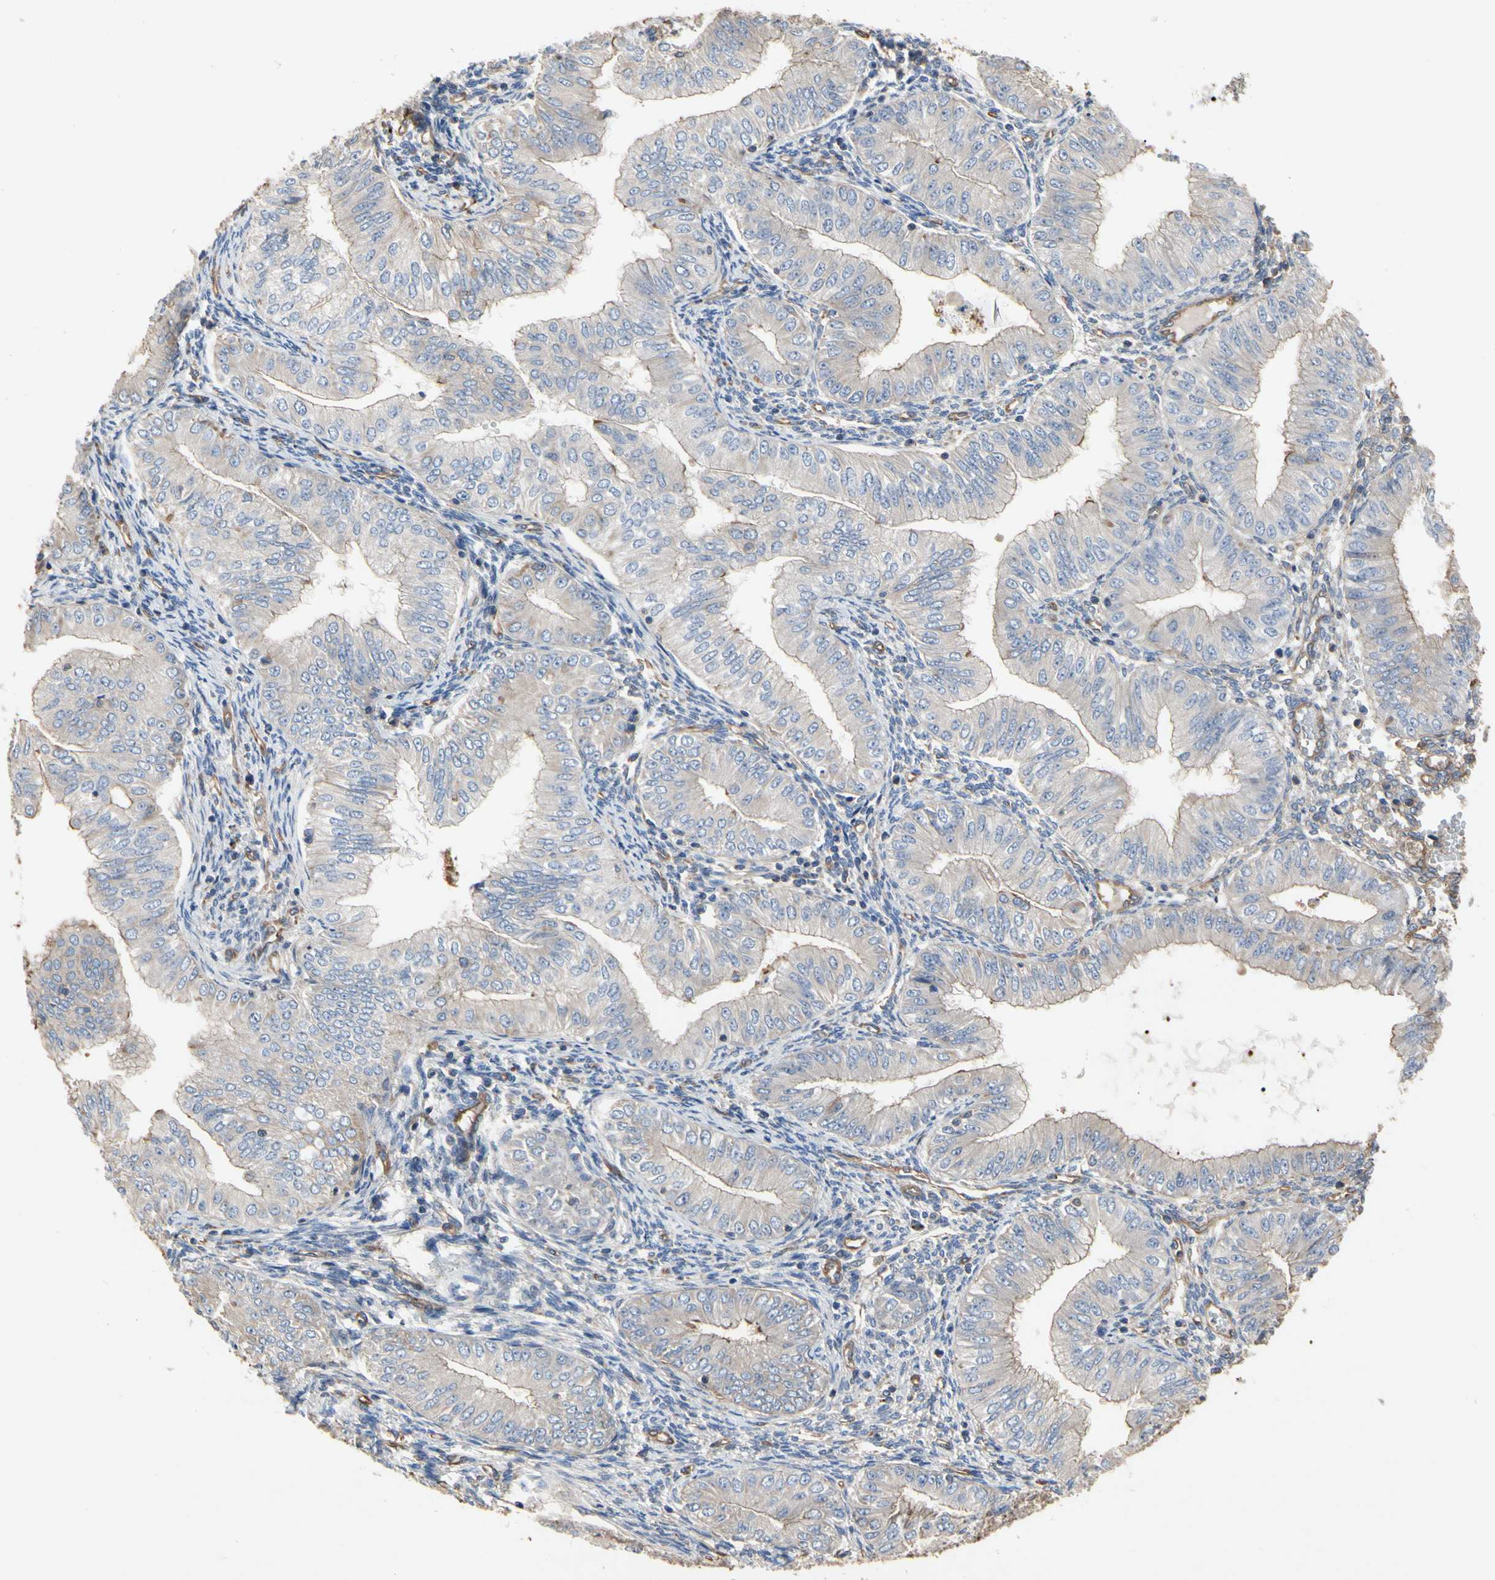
{"staining": {"intensity": "moderate", "quantity": "25%-75%", "location": "cytoplasmic/membranous"}, "tissue": "endometrial cancer", "cell_type": "Tumor cells", "image_type": "cancer", "snomed": [{"axis": "morphology", "description": "Normal tissue, NOS"}, {"axis": "morphology", "description": "Adenocarcinoma, NOS"}, {"axis": "topography", "description": "Endometrium"}], "caption": "The micrograph reveals immunohistochemical staining of endometrial adenocarcinoma. There is moderate cytoplasmic/membranous positivity is seen in about 25%-75% of tumor cells.", "gene": "PDZK1", "patient": {"sex": "female", "age": 53}}